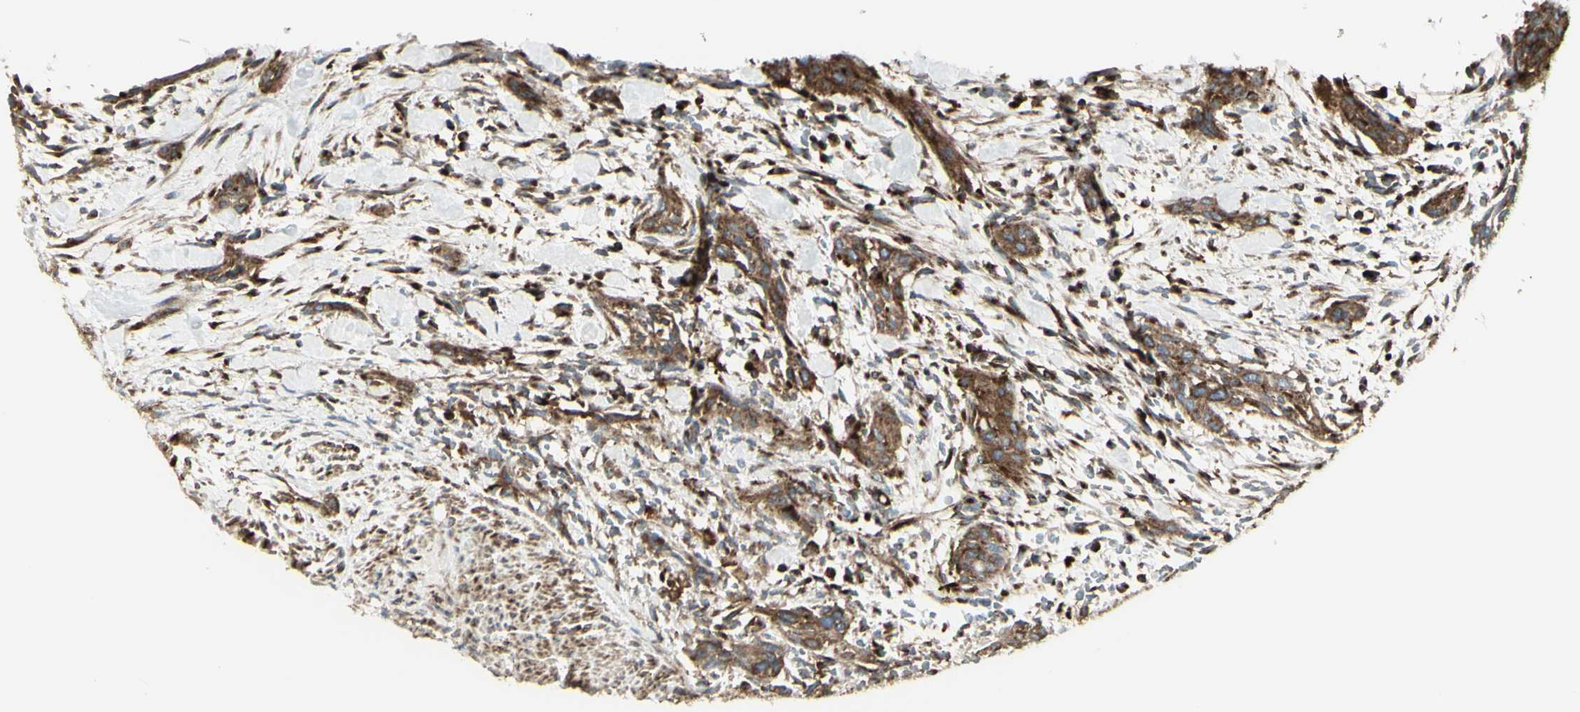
{"staining": {"intensity": "strong", "quantity": ">75%", "location": "cytoplasmic/membranous"}, "tissue": "urothelial cancer", "cell_type": "Tumor cells", "image_type": "cancer", "snomed": [{"axis": "morphology", "description": "Urothelial carcinoma, High grade"}, {"axis": "topography", "description": "Urinary bladder"}], "caption": "Tumor cells reveal high levels of strong cytoplasmic/membranous expression in about >75% of cells in urothelial carcinoma (high-grade). The staining was performed using DAB to visualize the protein expression in brown, while the nuclei were stained in blue with hematoxylin (Magnification: 20x).", "gene": "NAPA", "patient": {"sex": "male", "age": 35}}